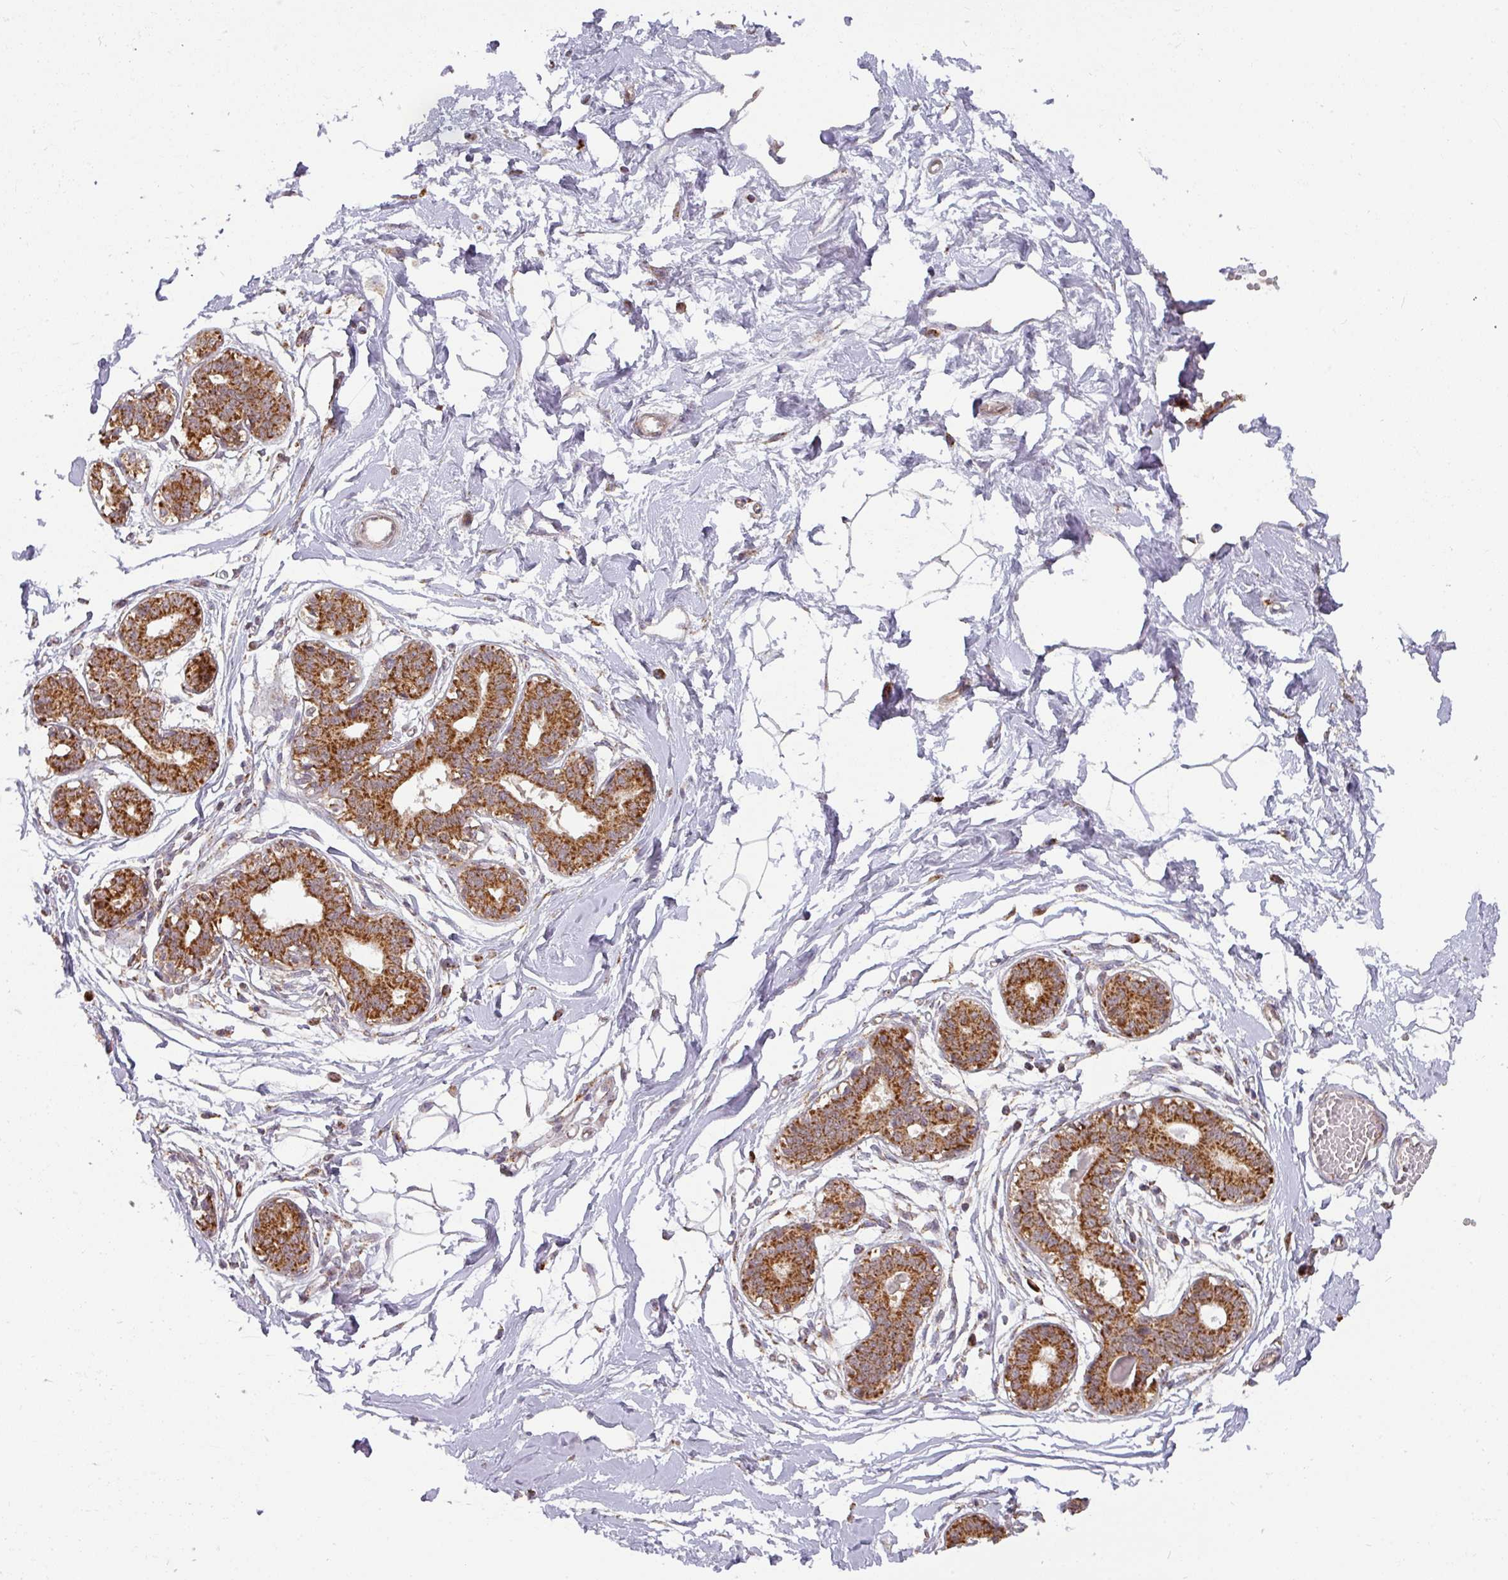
{"staining": {"intensity": "negative", "quantity": "none", "location": "none"}, "tissue": "breast", "cell_type": "Adipocytes", "image_type": "normal", "snomed": [{"axis": "morphology", "description": "Normal tissue, NOS"}, {"axis": "topography", "description": "Breast"}], "caption": "Human breast stained for a protein using immunohistochemistry exhibits no expression in adipocytes.", "gene": "MRPS16", "patient": {"sex": "female", "age": 45}}